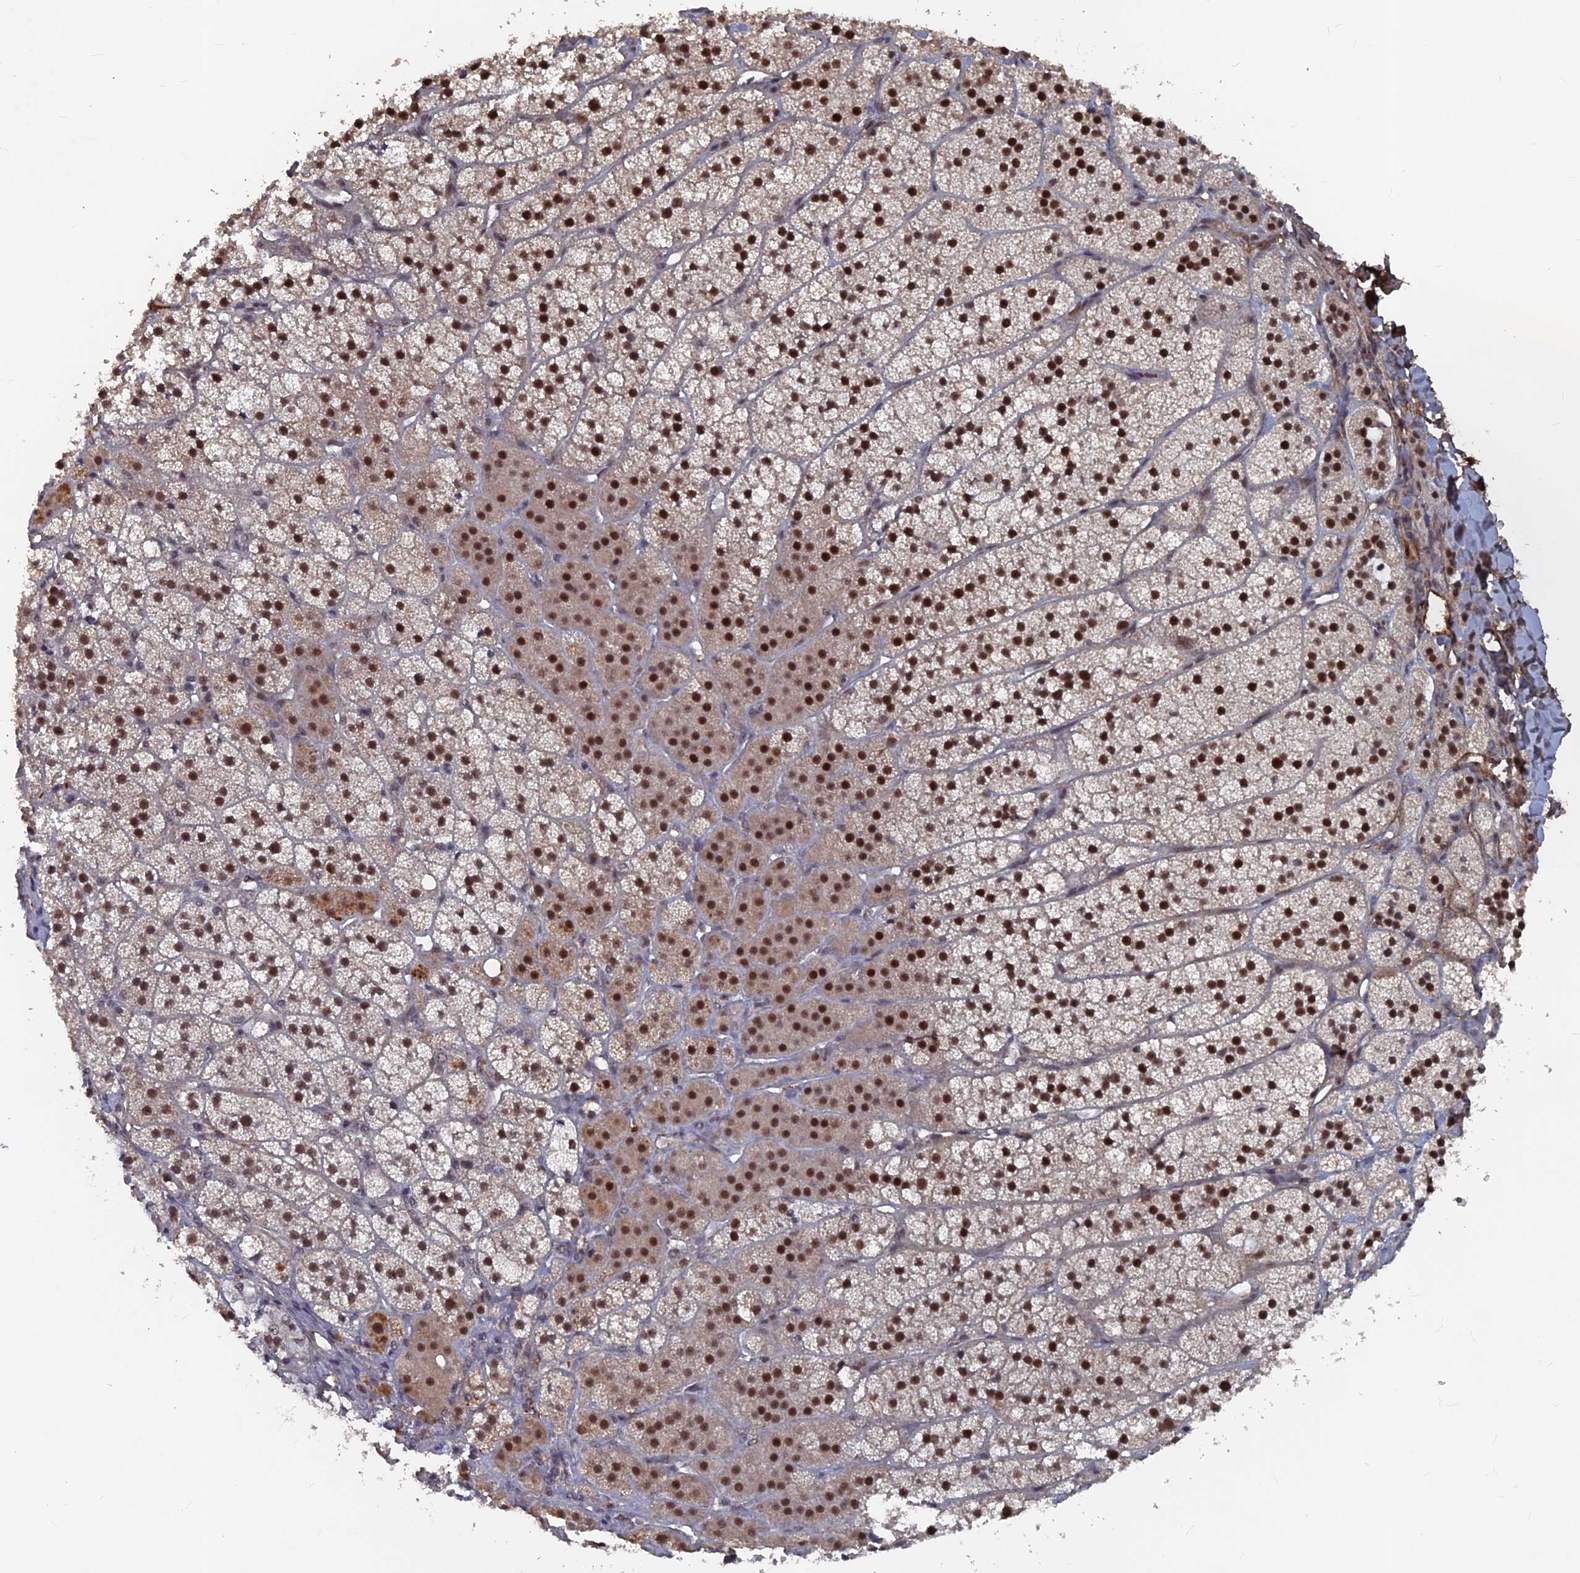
{"staining": {"intensity": "strong", "quantity": ">75%", "location": "nuclear"}, "tissue": "adrenal gland", "cell_type": "Glandular cells", "image_type": "normal", "snomed": [{"axis": "morphology", "description": "Normal tissue, NOS"}, {"axis": "topography", "description": "Adrenal gland"}], "caption": "Immunohistochemical staining of benign human adrenal gland displays high levels of strong nuclear staining in about >75% of glandular cells.", "gene": "SH3D21", "patient": {"sex": "female", "age": 44}}